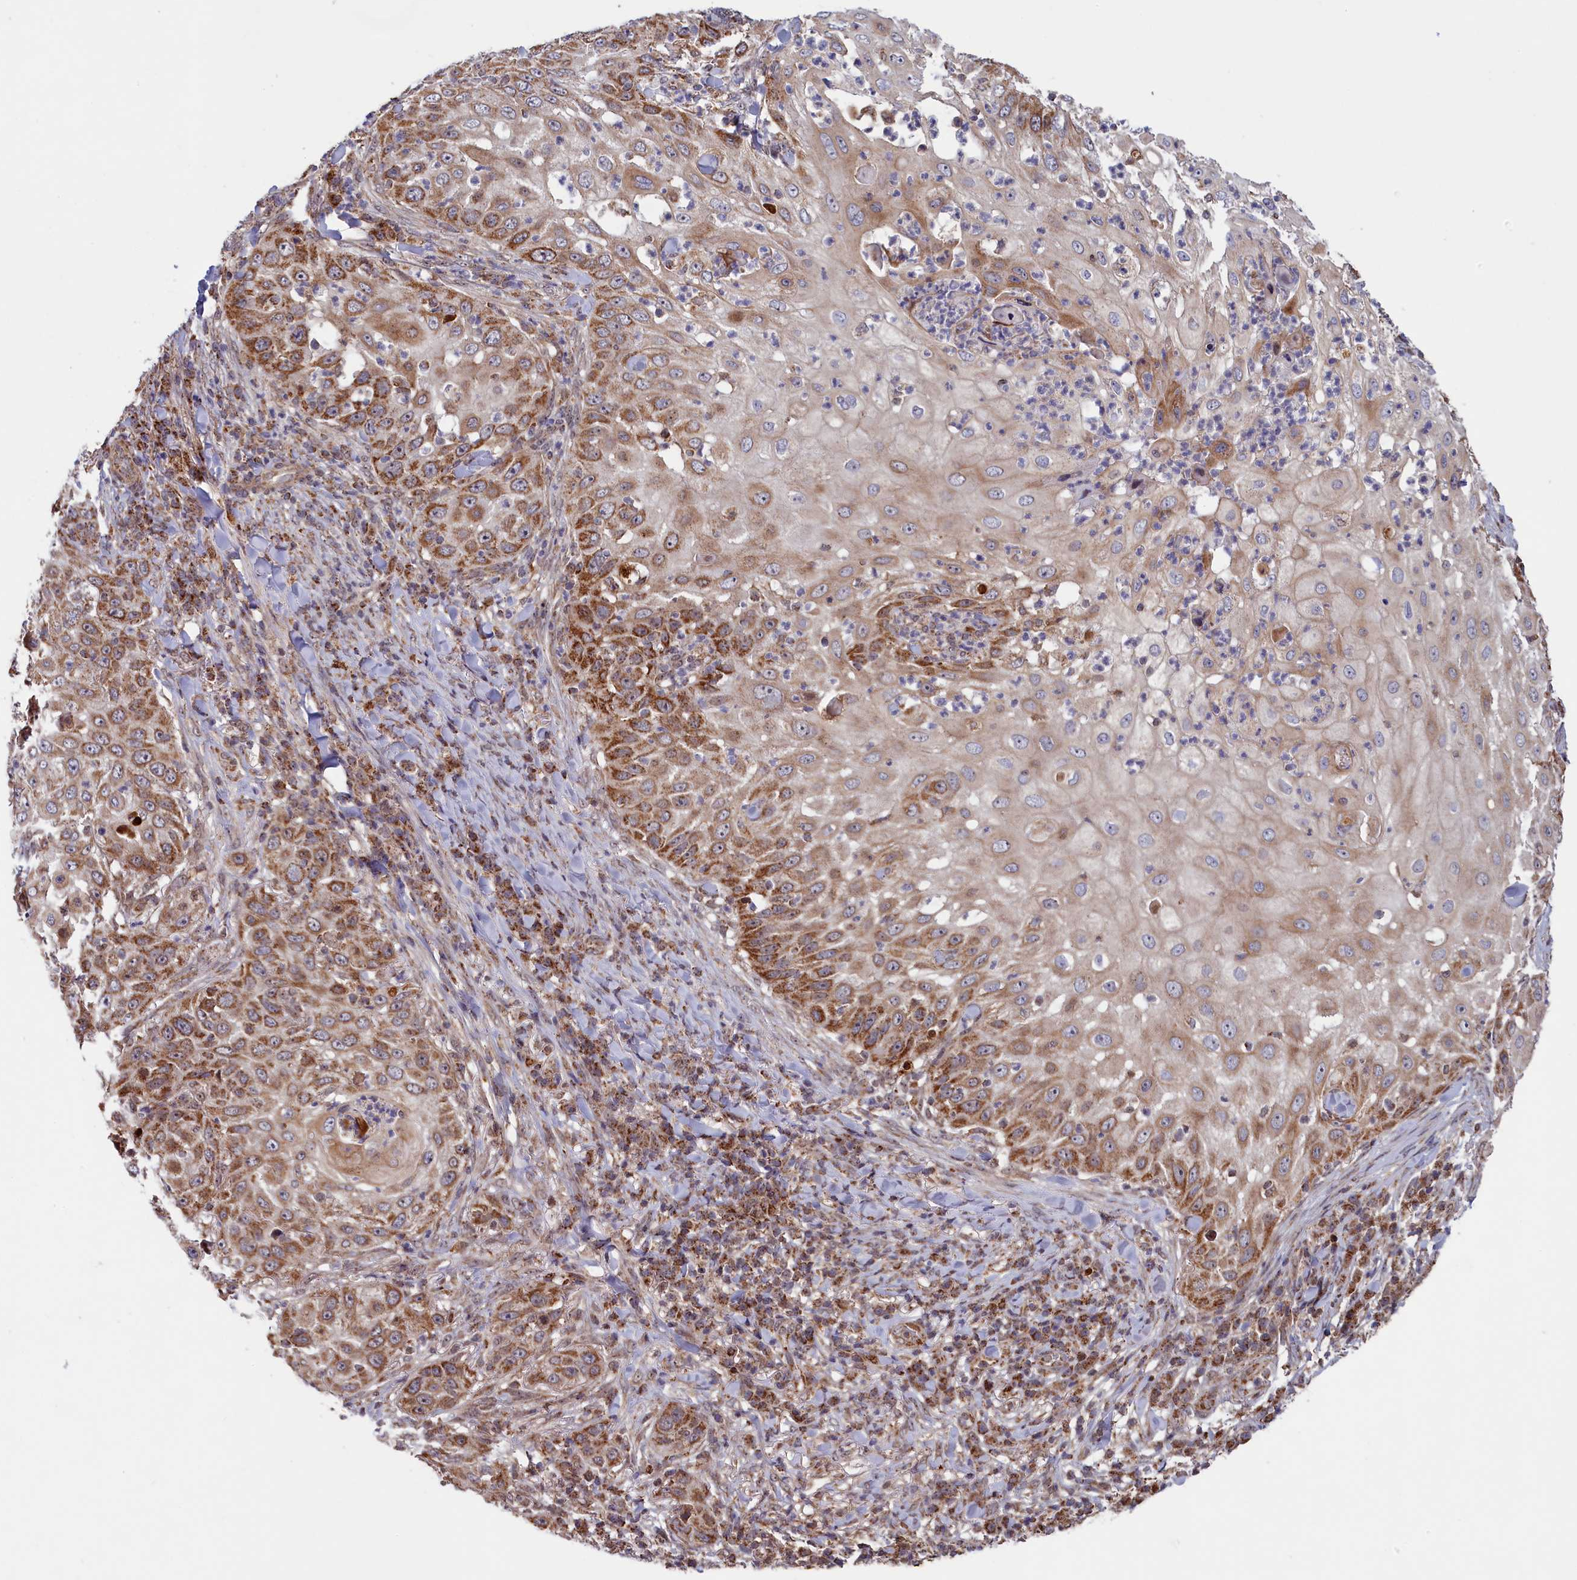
{"staining": {"intensity": "strong", "quantity": "25%-75%", "location": "cytoplasmic/membranous"}, "tissue": "skin cancer", "cell_type": "Tumor cells", "image_type": "cancer", "snomed": [{"axis": "morphology", "description": "Squamous cell carcinoma, NOS"}, {"axis": "topography", "description": "Skin"}], "caption": "Tumor cells display high levels of strong cytoplasmic/membranous expression in about 25%-75% of cells in skin cancer (squamous cell carcinoma). (brown staining indicates protein expression, while blue staining denotes nuclei).", "gene": "DUS3L", "patient": {"sex": "female", "age": 44}}